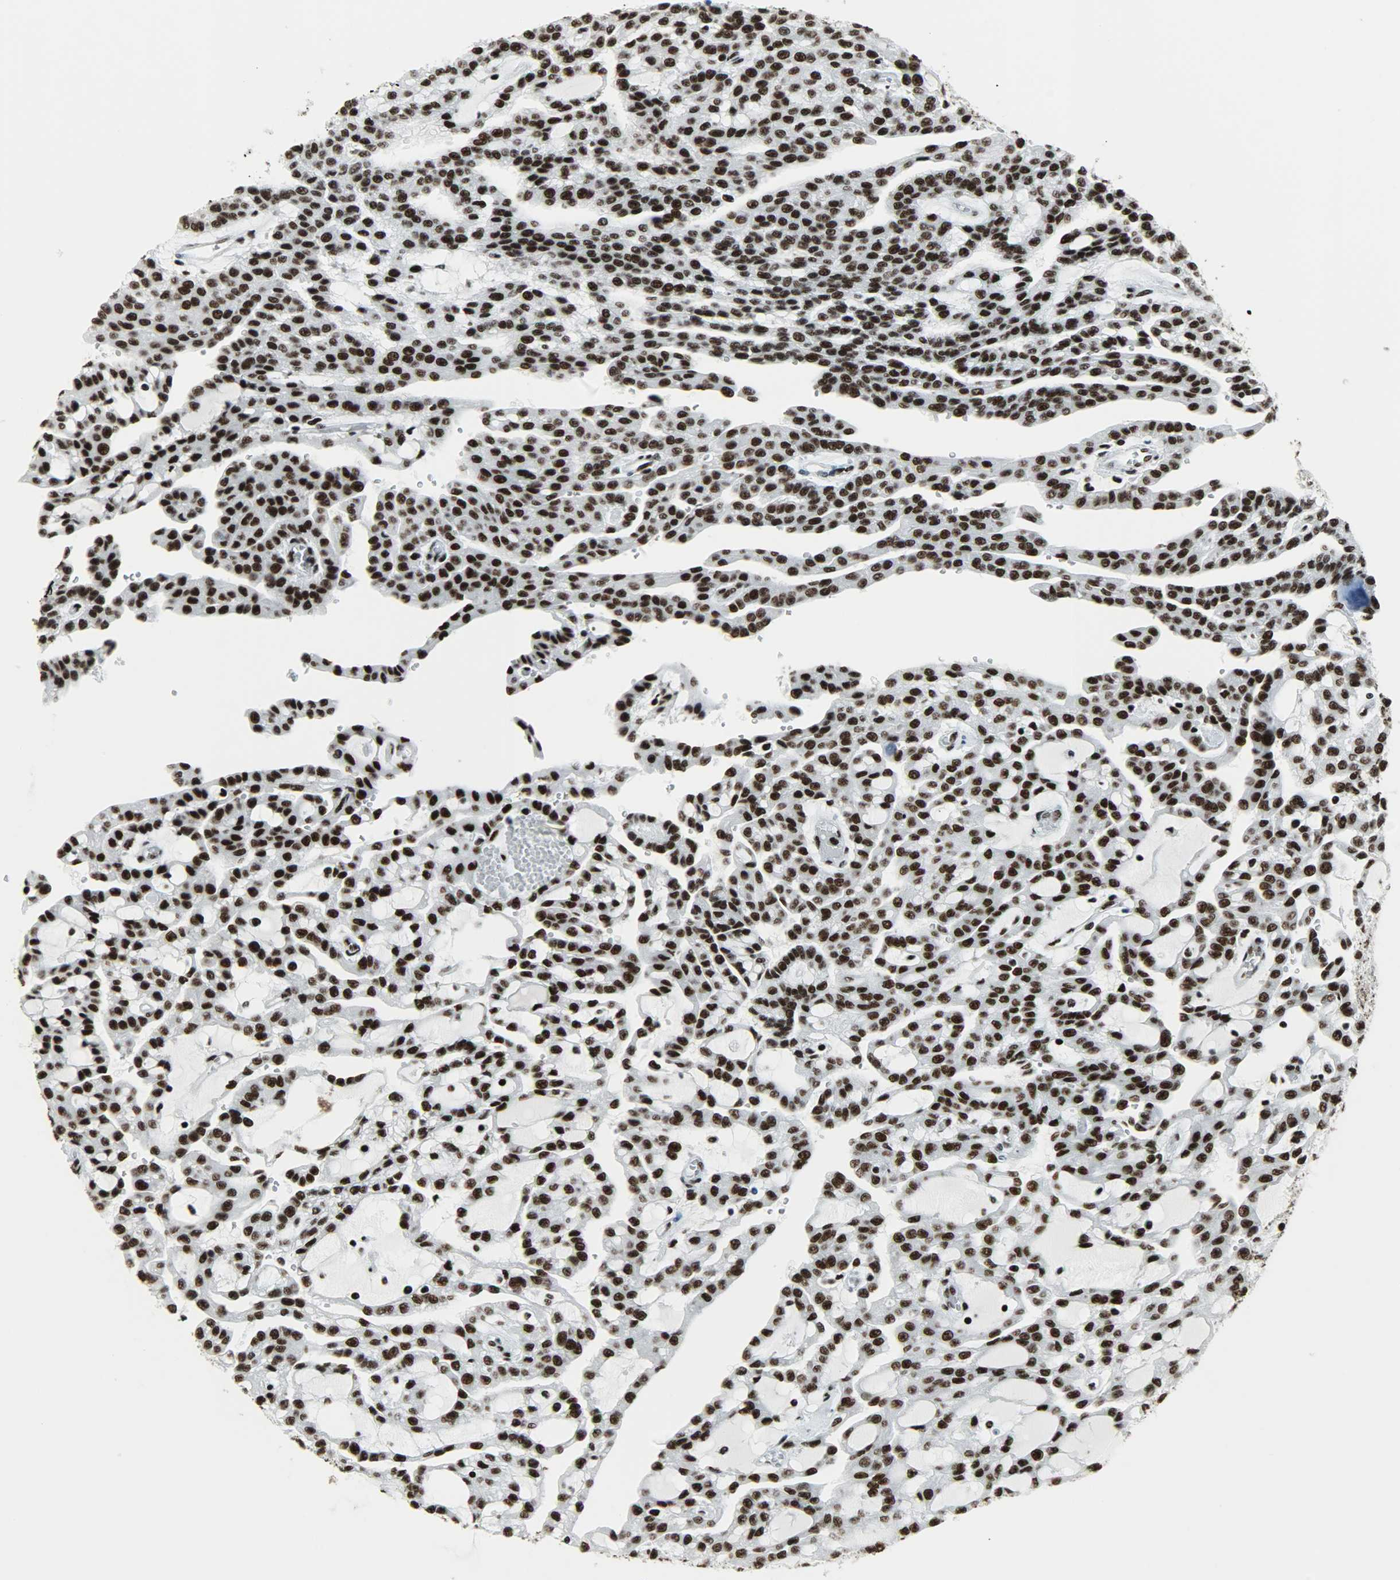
{"staining": {"intensity": "strong", "quantity": ">75%", "location": "nuclear"}, "tissue": "renal cancer", "cell_type": "Tumor cells", "image_type": "cancer", "snomed": [{"axis": "morphology", "description": "Adenocarcinoma, NOS"}, {"axis": "topography", "description": "Kidney"}], "caption": "Protein analysis of renal adenocarcinoma tissue shows strong nuclear expression in approximately >75% of tumor cells.", "gene": "SNRPA", "patient": {"sex": "male", "age": 63}}